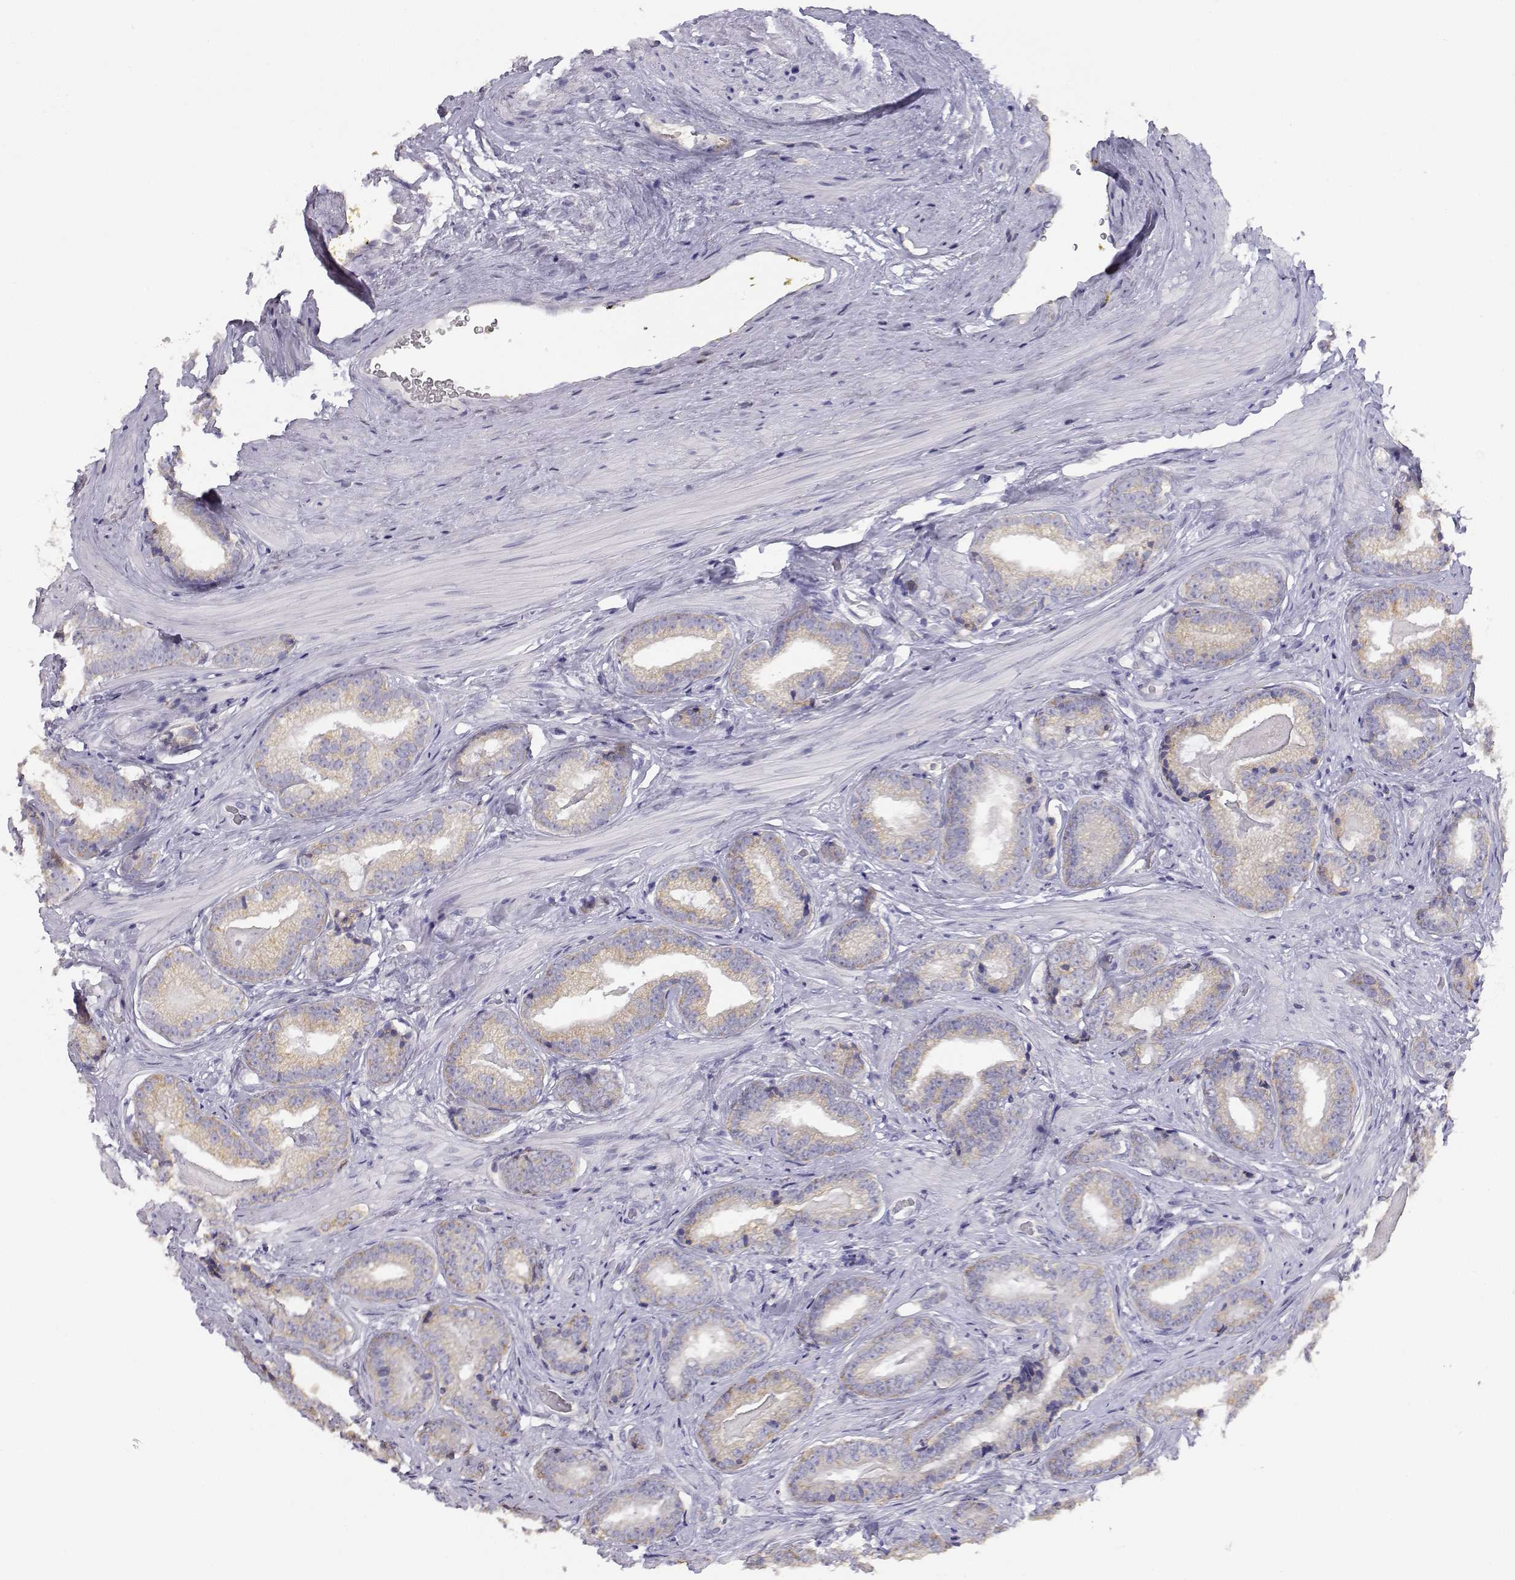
{"staining": {"intensity": "weak", "quantity": "25%-75%", "location": "cytoplasmic/membranous"}, "tissue": "prostate cancer", "cell_type": "Tumor cells", "image_type": "cancer", "snomed": [{"axis": "morphology", "description": "Adenocarcinoma, Low grade"}, {"axis": "topography", "description": "Prostate"}], "caption": "Low-grade adenocarcinoma (prostate) stained for a protein (brown) displays weak cytoplasmic/membranous positive expression in about 25%-75% of tumor cells.", "gene": "ADA", "patient": {"sex": "male", "age": 61}}